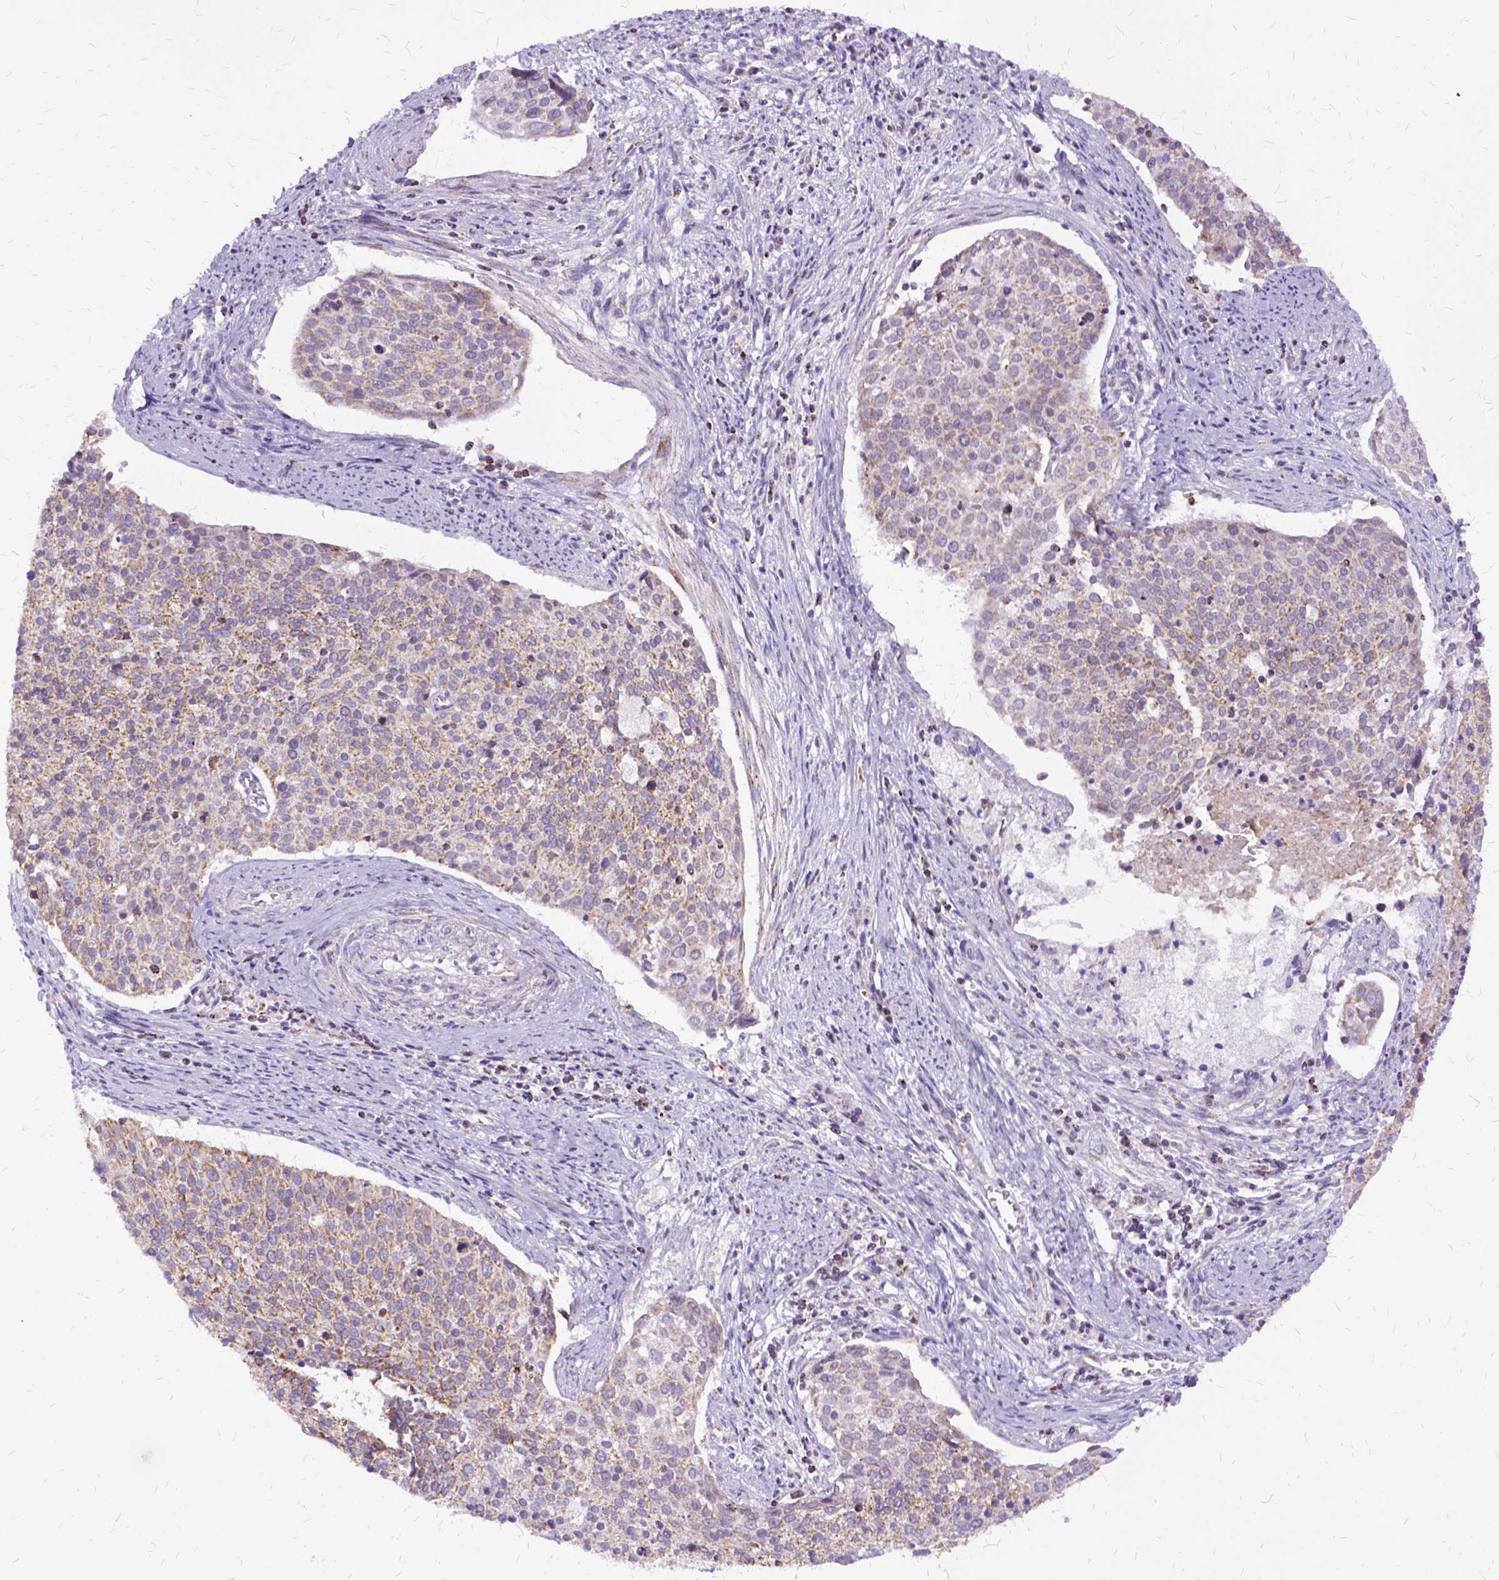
{"staining": {"intensity": "moderate", "quantity": "25%-75%", "location": "cytoplasmic/membranous"}, "tissue": "cervical cancer", "cell_type": "Tumor cells", "image_type": "cancer", "snomed": [{"axis": "morphology", "description": "Squamous cell carcinoma, NOS"}, {"axis": "topography", "description": "Cervix"}], "caption": "Immunohistochemical staining of human cervical cancer (squamous cell carcinoma) shows medium levels of moderate cytoplasmic/membranous expression in about 25%-75% of tumor cells.", "gene": "OXCT1", "patient": {"sex": "female", "age": 39}}